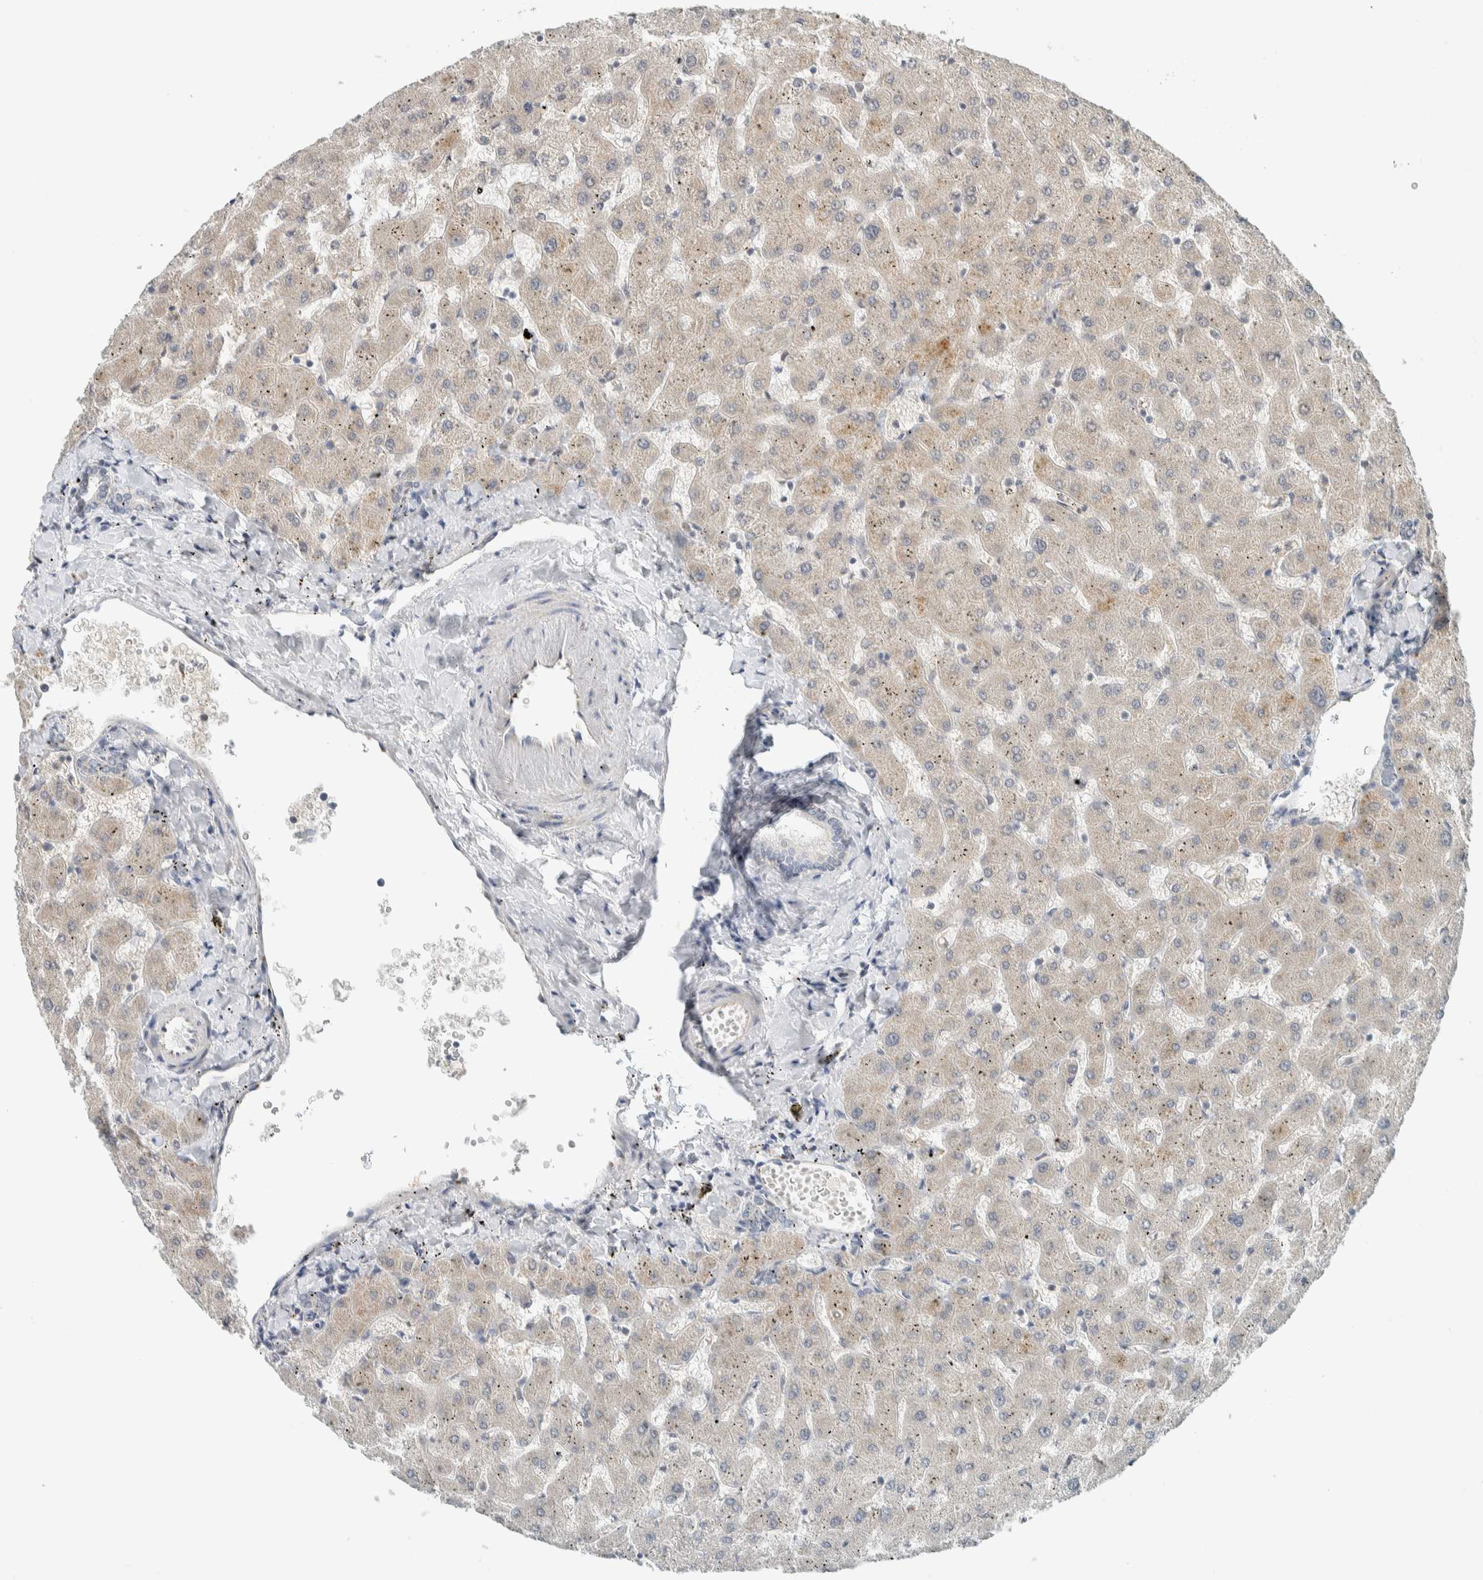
{"staining": {"intensity": "negative", "quantity": "none", "location": "none"}, "tissue": "liver", "cell_type": "Cholangiocytes", "image_type": "normal", "snomed": [{"axis": "morphology", "description": "Normal tissue, NOS"}, {"axis": "topography", "description": "Liver"}], "caption": "This is a micrograph of IHC staining of unremarkable liver, which shows no staining in cholangiocytes.", "gene": "PDE7B", "patient": {"sex": "female", "age": 63}}